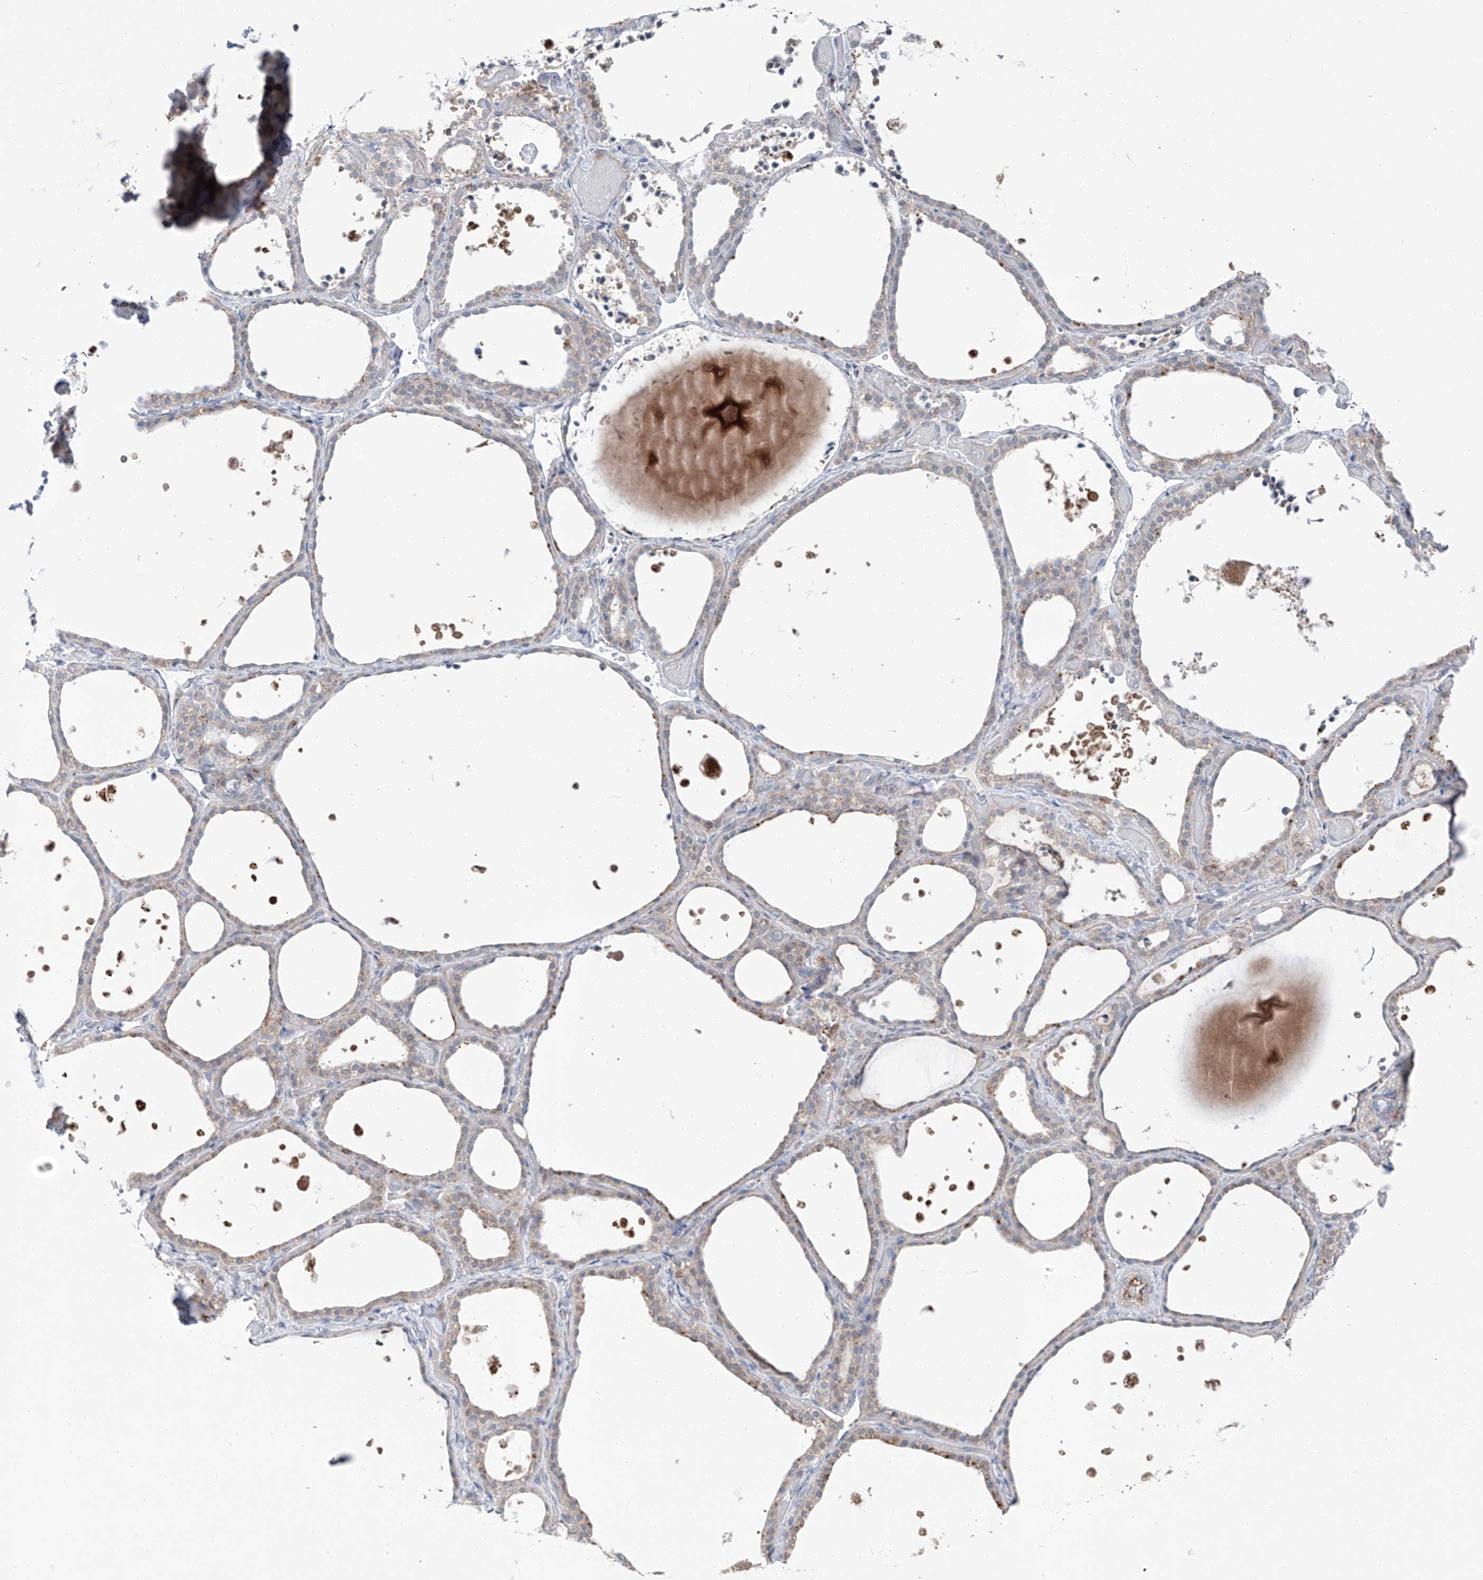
{"staining": {"intensity": "weak", "quantity": "25%-75%", "location": "cytoplasmic/membranous"}, "tissue": "thyroid gland", "cell_type": "Glandular cells", "image_type": "normal", "snomed": [{"axis": "morphology", "description": "Normal tissue, NOS"}, {"axis": "topography", "description": "Thyroid gland"}], "caption": "Immunohistochemical staining of unremarkable thyroid gland reveals weak cytoplasmic/membranous protein positivity in approximately 25%-75% of glandular cells.", "gene": "SIX4", "patient": {"sex": "female", "age": 44}}